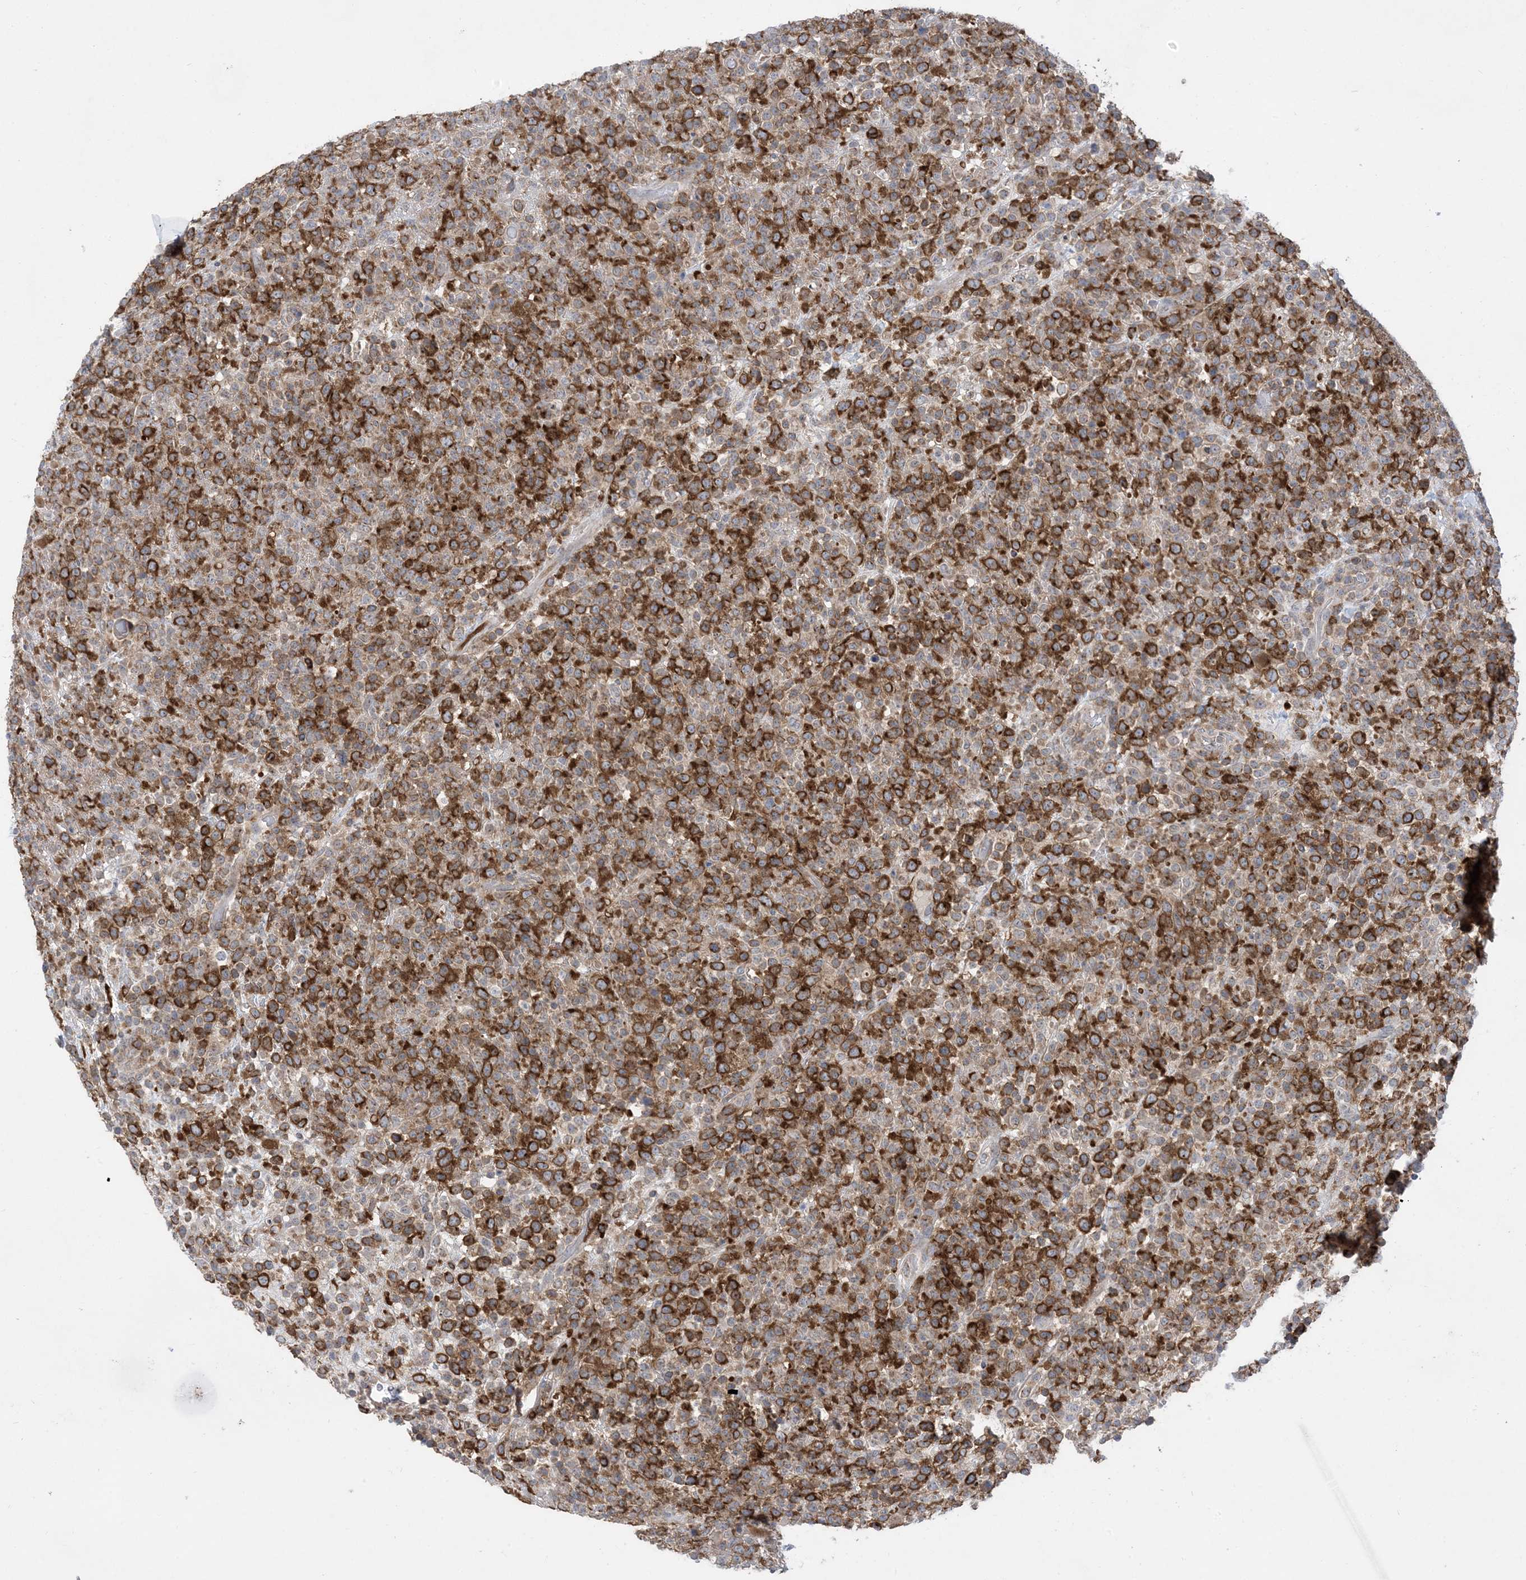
{"staining": {"intensity": "strong", "quantity": ">75%", "location": "cytoplasmic/membranous"}, "tissue": "lymphoma", "cell_type": "Tumor cells", "image_type": "cancer", "snomed": [{"axis": "morphology", "description": "Malignant lymphoma, non-Hodgkin's type, High grade"}, {"axis": "topography", "description": "Colon"}], "caption": "Immunohistochemical staining of high-grade malignant lymphoma, non-Hodgkin's type demonstrates high levels of strong cytoplasmic/membranous expression in about >75% of tumor cells.", "gene": "AOC1", "patient": {"sex": "female", "age": 53}}